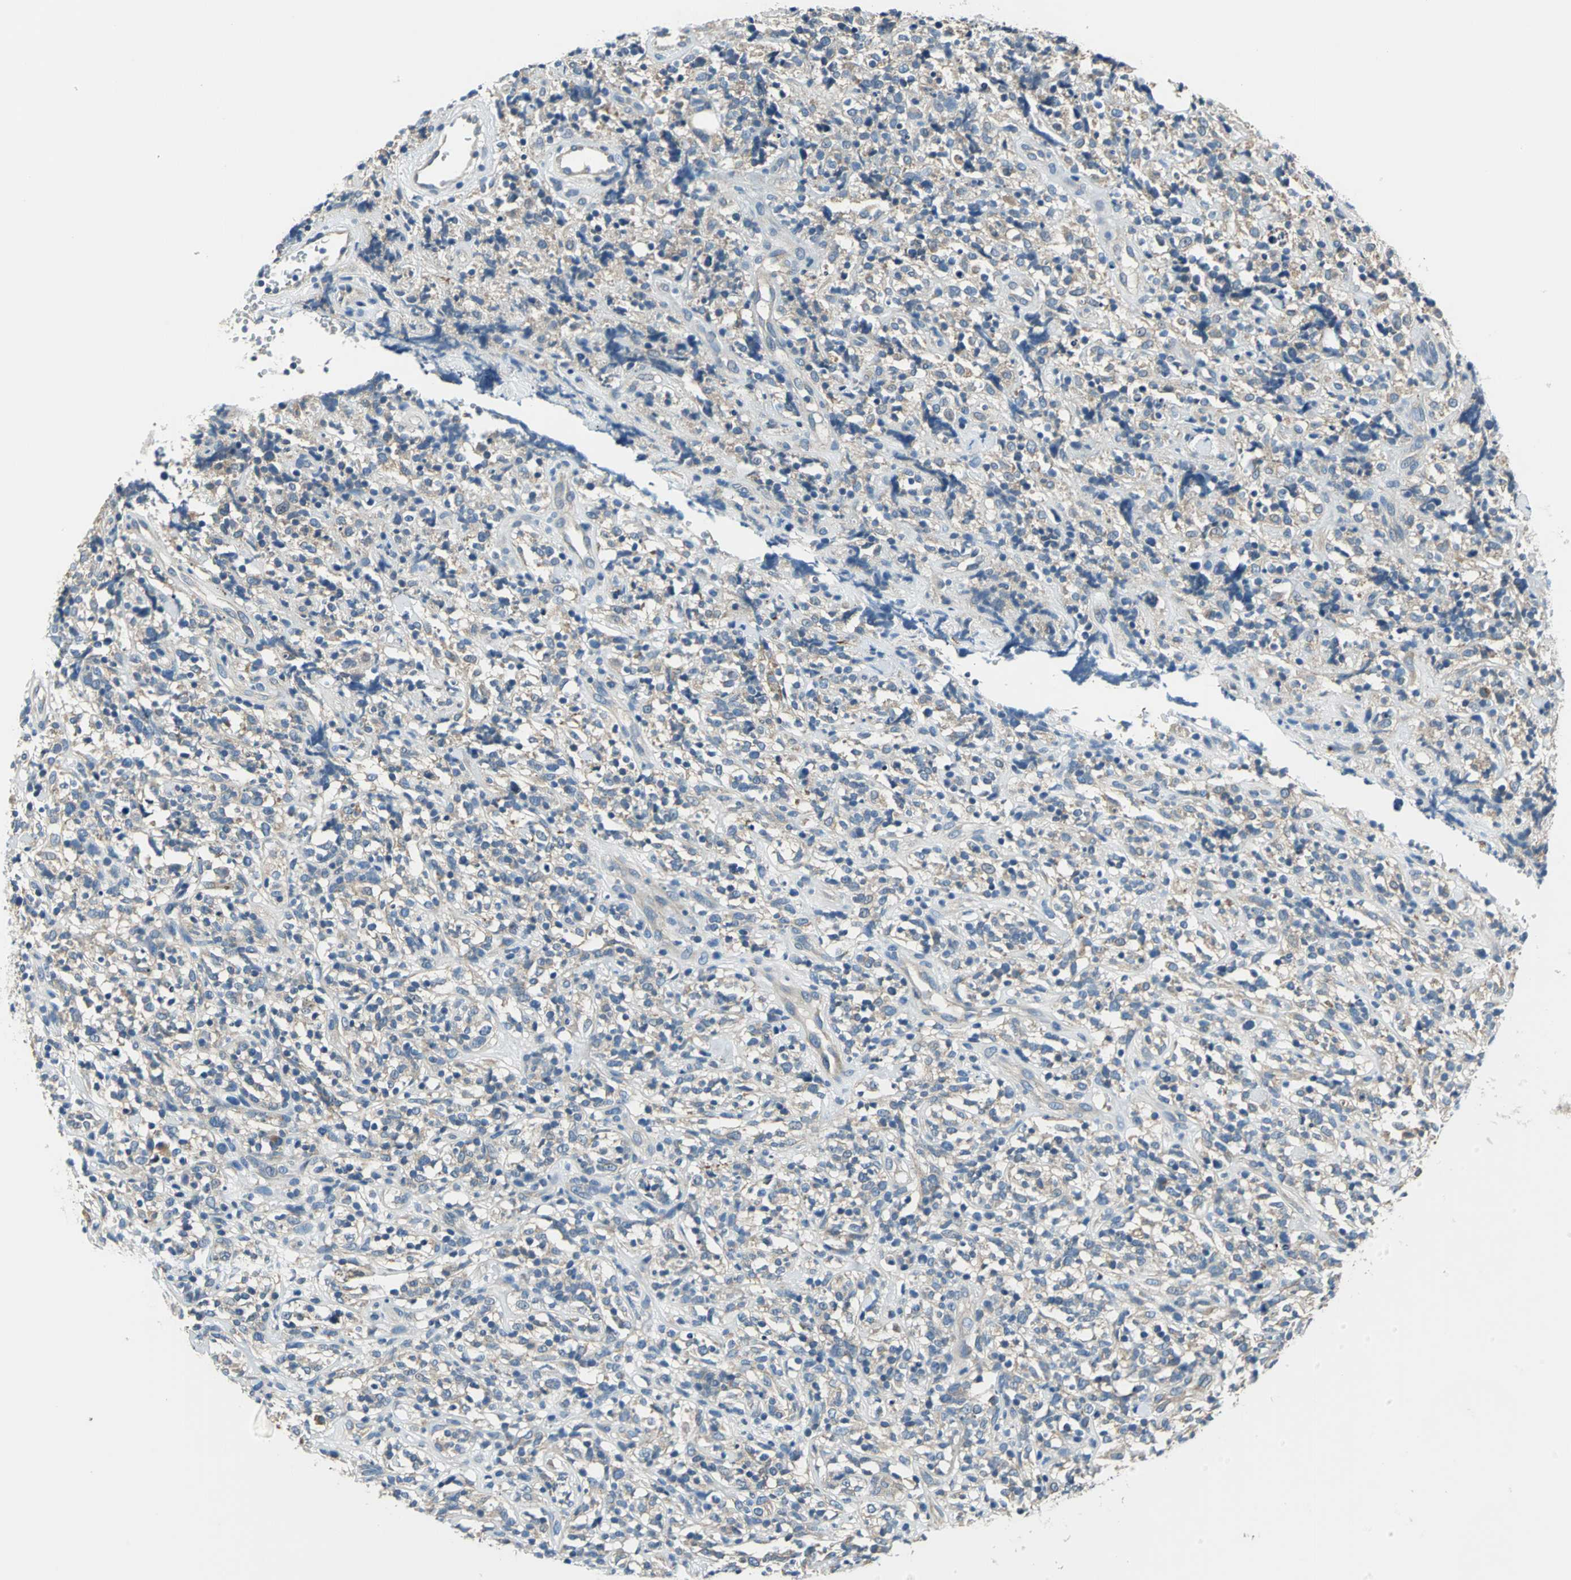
{"staining": {"intensity": "weak", "quantity": ">75%", "location": "cytoplasmic/membranous"}, "tissue": "lymphoma", "cell_type": "Tumor cells", "image_type": "cancer", "snomed": [{"axis": "morphology", "description": "Malignant lymphoma, non-Hodgkin's type, High grade"}, {"axis": "topography", "description": "Lymph node"}], "caption": "High-magnification brightfield microscopy of malignant lymphoma, non-Hodgkin's type (high-grade) stained with DAB (3,3'-diaminobenzidine) (brown) and counterstained with hematoxylin (blue). tumor cells exhibit weak cytoplasmic/membranous expression is appreciated in approximately>75% of cells.", "gene": "SLC16A7", "patient": {"sex": "female", "age": 73}}